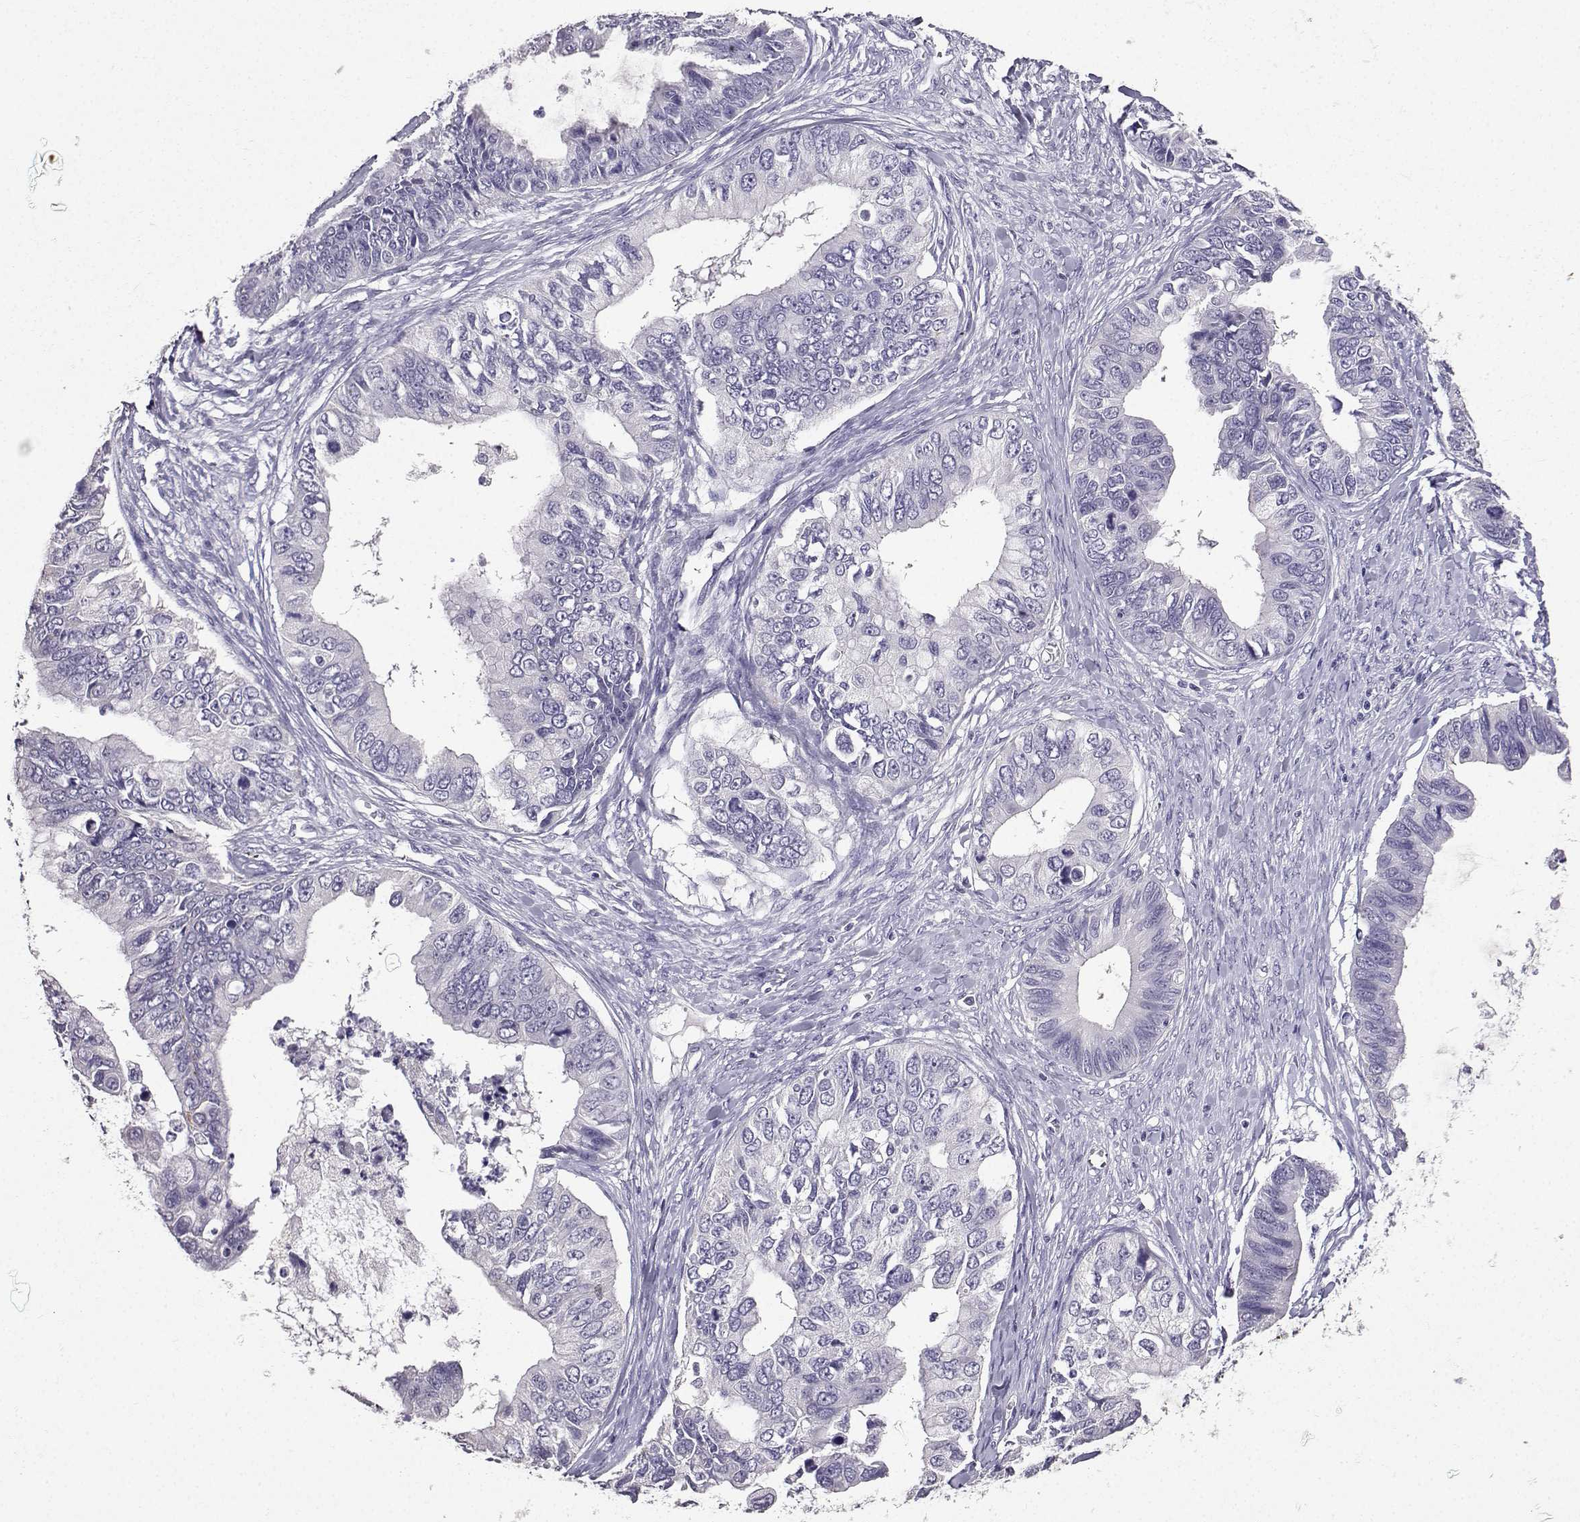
{"staining": {"intensity": "negative", "quantity": "none", "location": "none"}, "tissue": "ovarian cancer", "cell_type": "Tumor cells", "image_type": "cancer", "snomed": [{"axis": "morphology", "description": "Cystadenocarcinoma, mucinous, NOS"}, {"axis": "topography", "description": "Ovary"}], "caption": "Human mucinous cystadenocarcinoma (ovarian) stained for a protein using immunohistochemistry (IHC) demonstrates no positivity in tumor cells.", "gene": "SPAG11B", "patient": {"sex": "female", "age": 76}}